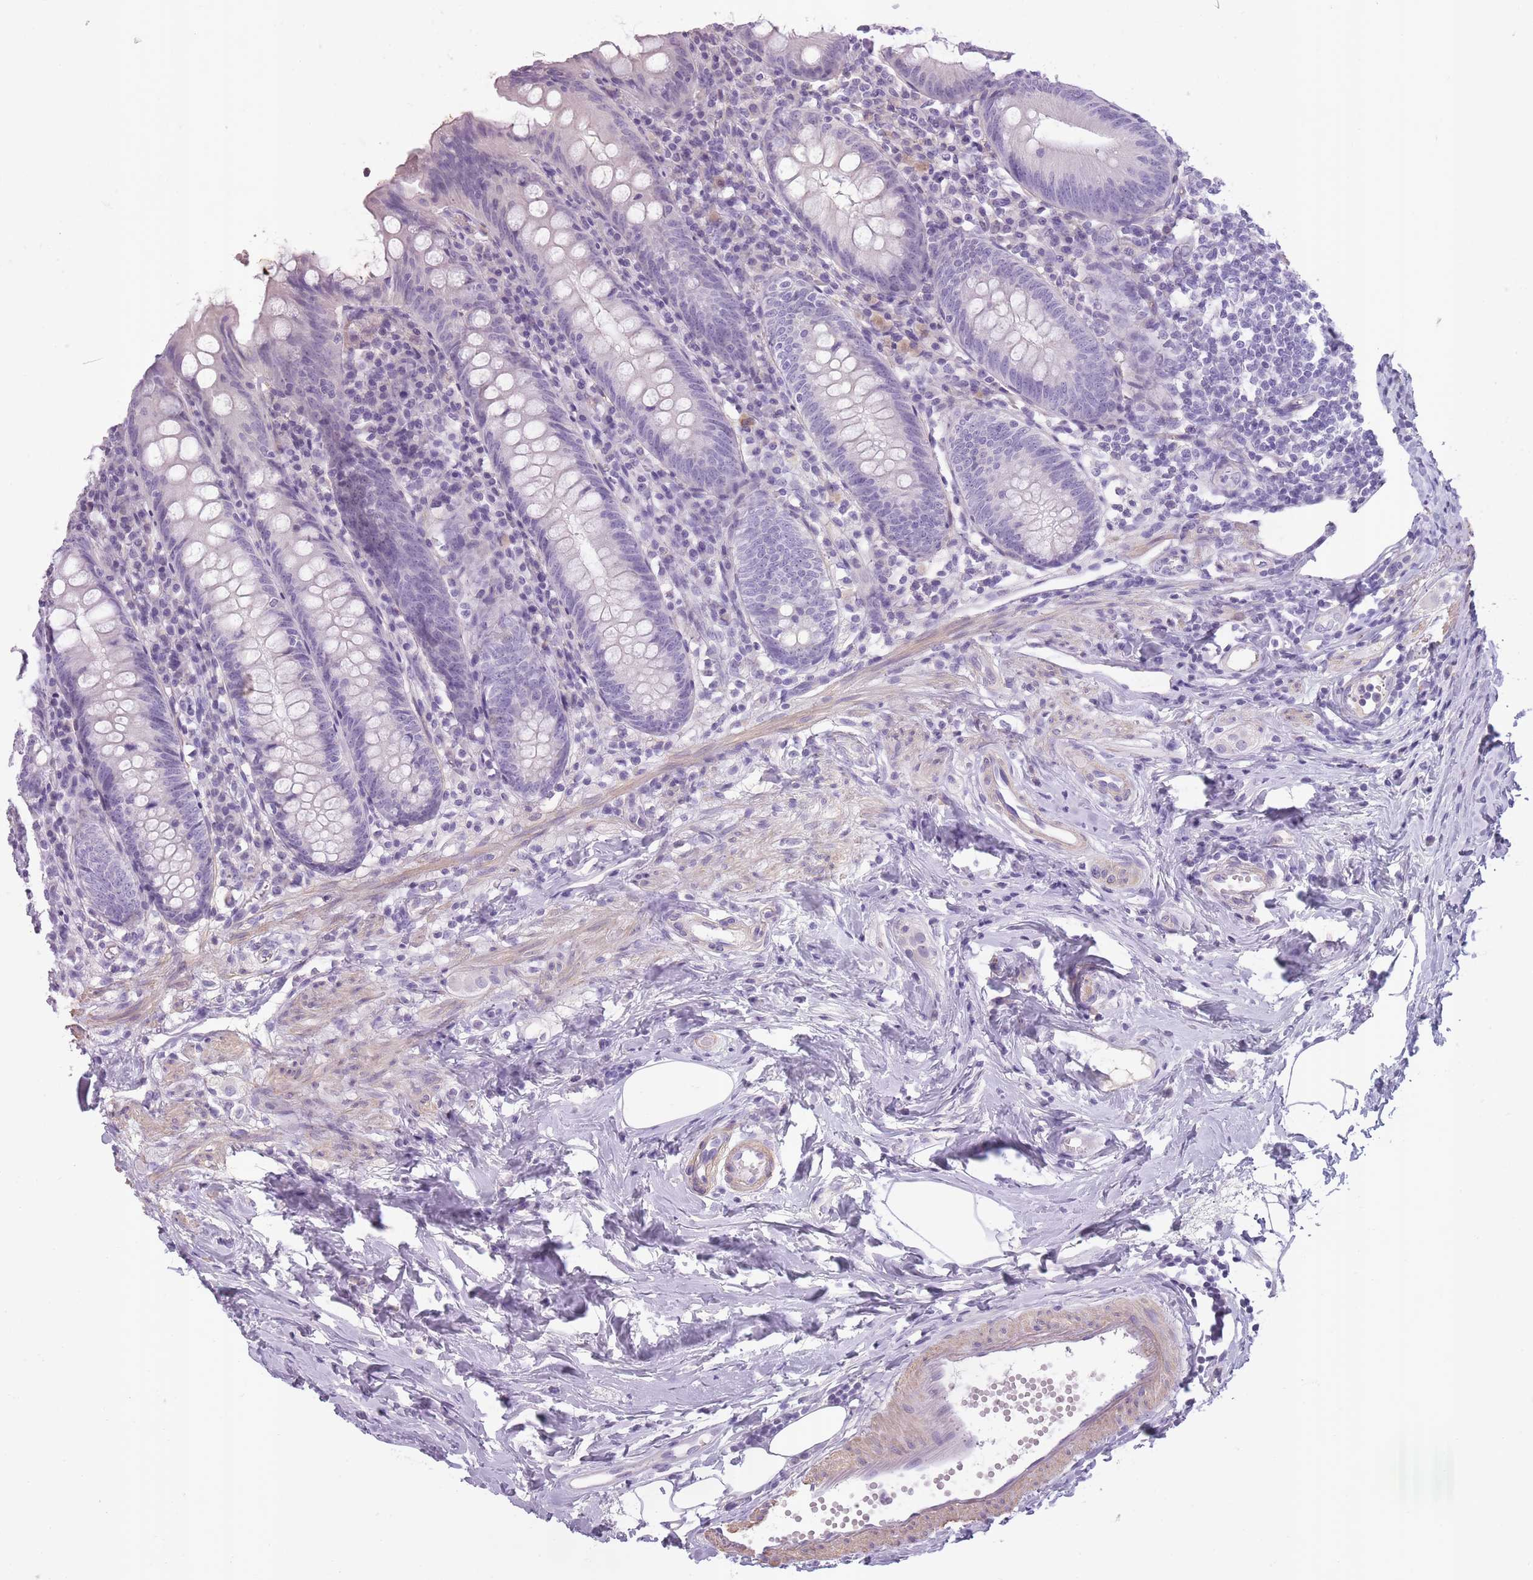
{"staining": {"intensity": "negative", "quantity": "none", "location": "none"}, "tissue": "appendix", "cell_type": "Glandular cells", "image_type": "normal", "snomed": [{"axis": "morphology", "description": "Normal tissue, NOS"}, {"axis": "topography", "description": "Appendix"}], "caption": "This is a photomicrograph of IHC staining of benign appendix, which shows no expression in glandular cells. (DAB IHC visualized using brightfield microscopy, high magnification).", "gene": "SLC8A2", "patient": {"sex": "female", "age": 54}}